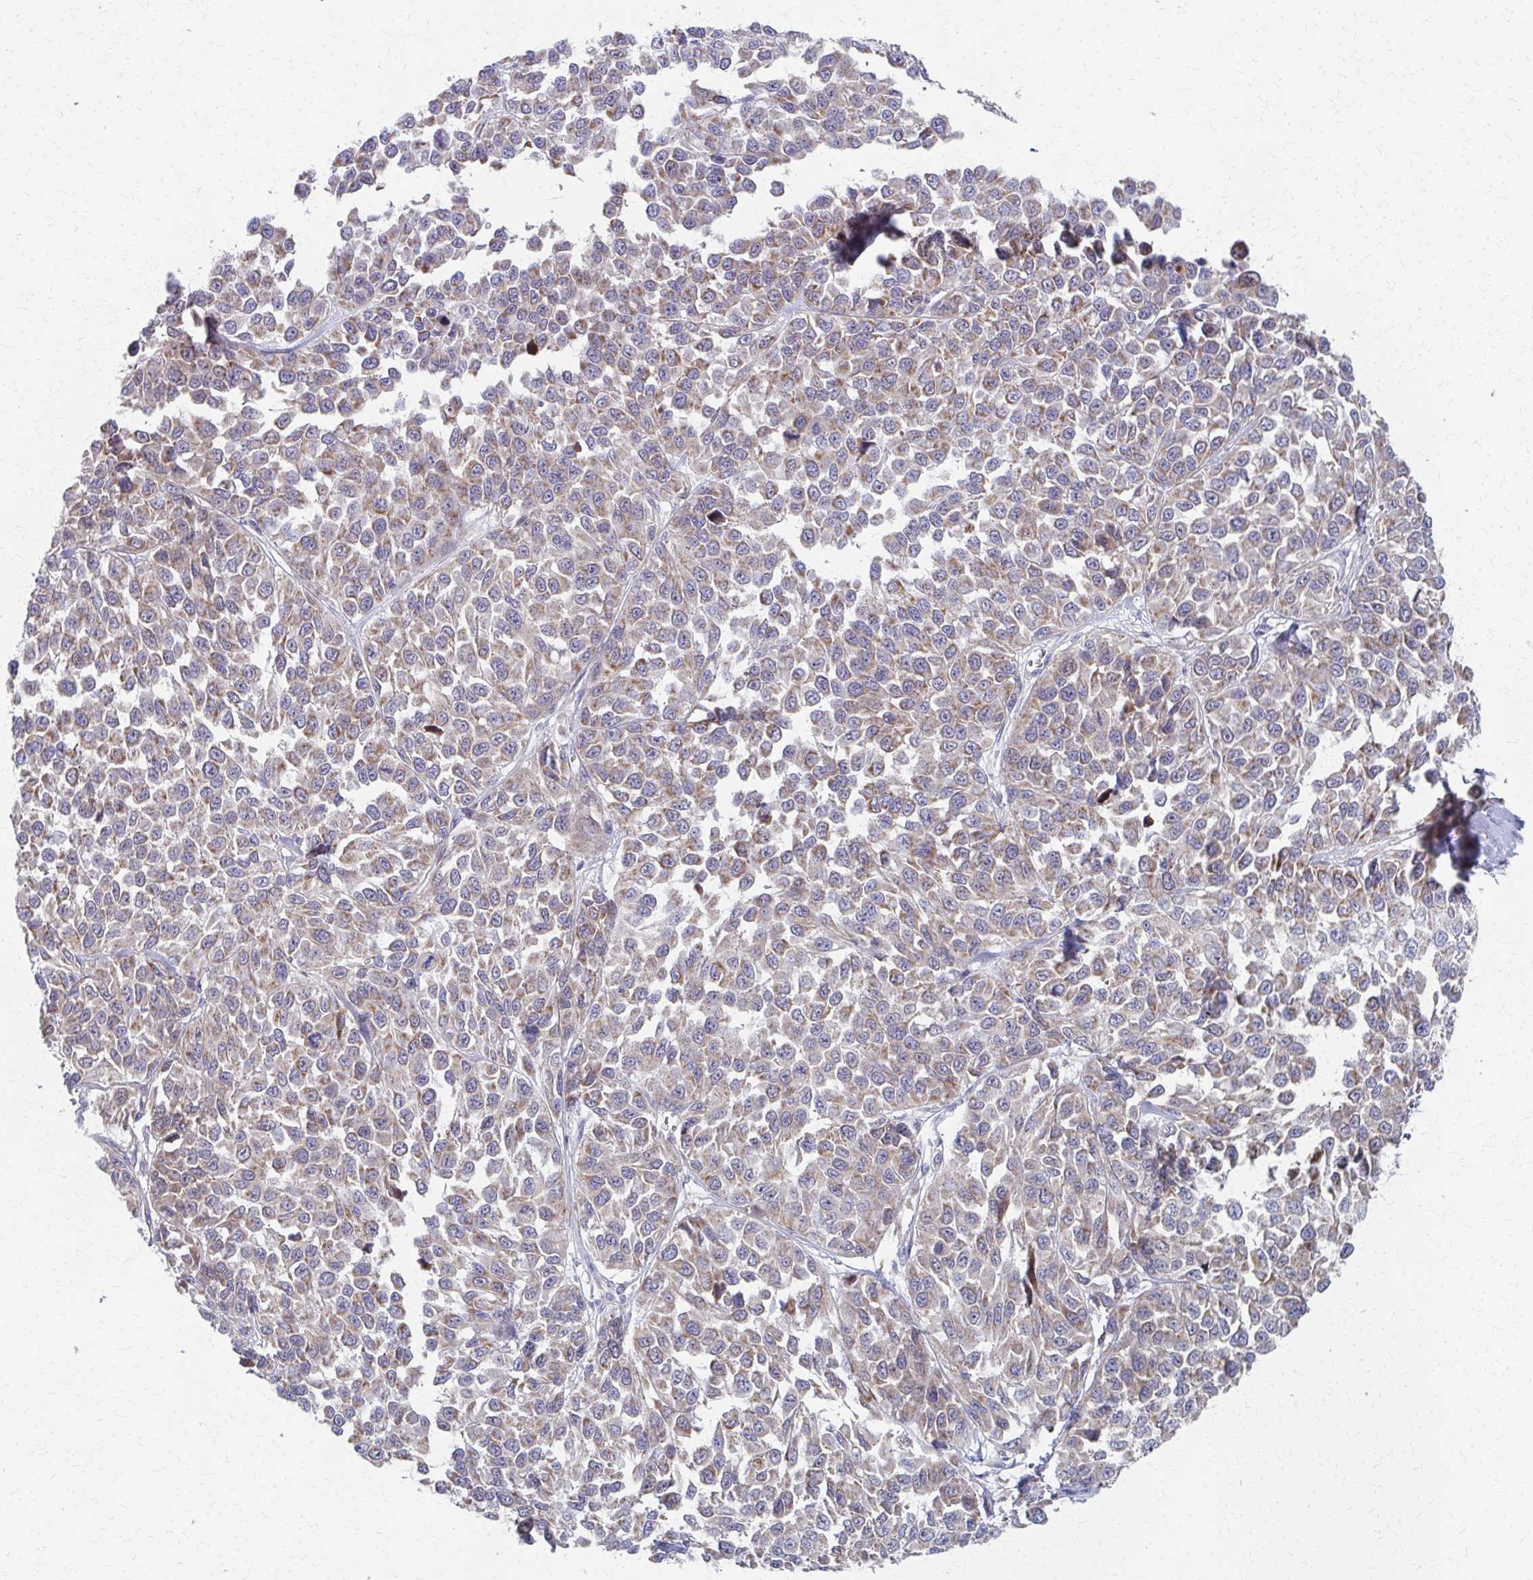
{"staining": {"intensity": "moderate", "quantity": "25%-75%", "location": "cytoplasmic/membranous"}, "tissue": "melanoma", "cell_type": "Tumor cells", "image_type": "cancer", "snomed": [{"axis": "morphology", "description": "Malignant melanoma, NOS"}, {"axis": "topography", "description": "Skin"}], "caption": "Immunohistochemical staining of human malignant melanoma reveals moderate cytoplasmic/membranous protein staining in about 25%-75% of tumor cells.", "gene": "FAHD1", "patient": {"sex": "male", "age": 62}}